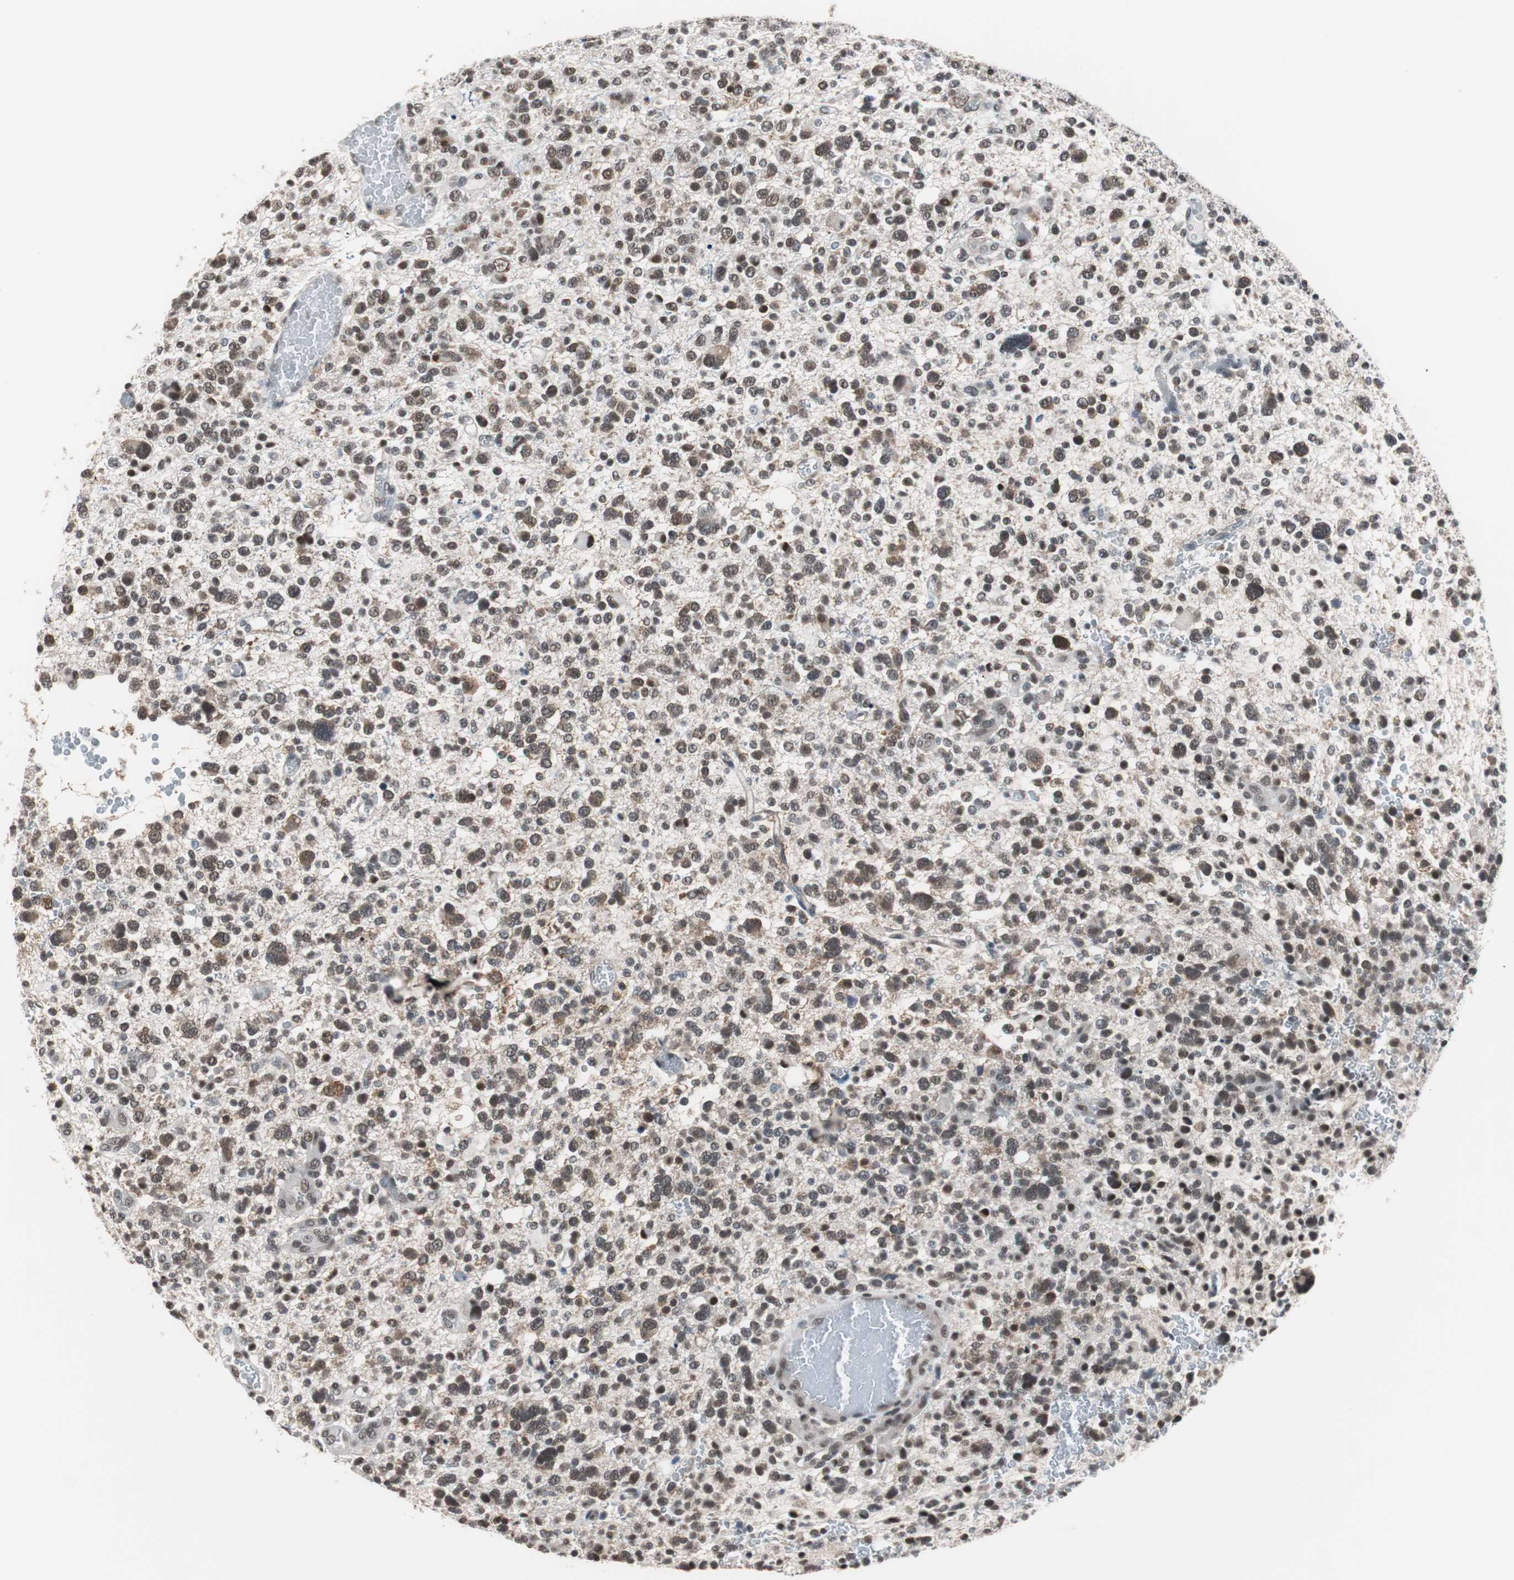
{"staining": {"intensity": "moderate", "quantity": ">75%", "location": "nuclear"}, "tissue": "glioma", "cell_type": "Tumor cells", "image_type": "cancer", "snomed": [{"axis": "morphology", "description": "Glioma, malignant, High grade"}, {"axis": "topography", "description": "Brain"}], "caption": "Protein staining by immunohistochemistry (IHC) exhibits moderate nuclear positivity in approximately >75% of tumor cells in high-grade glioma (malignant).", "gene": "TAF7", "patient": {"sex": "male", "age": 48}}